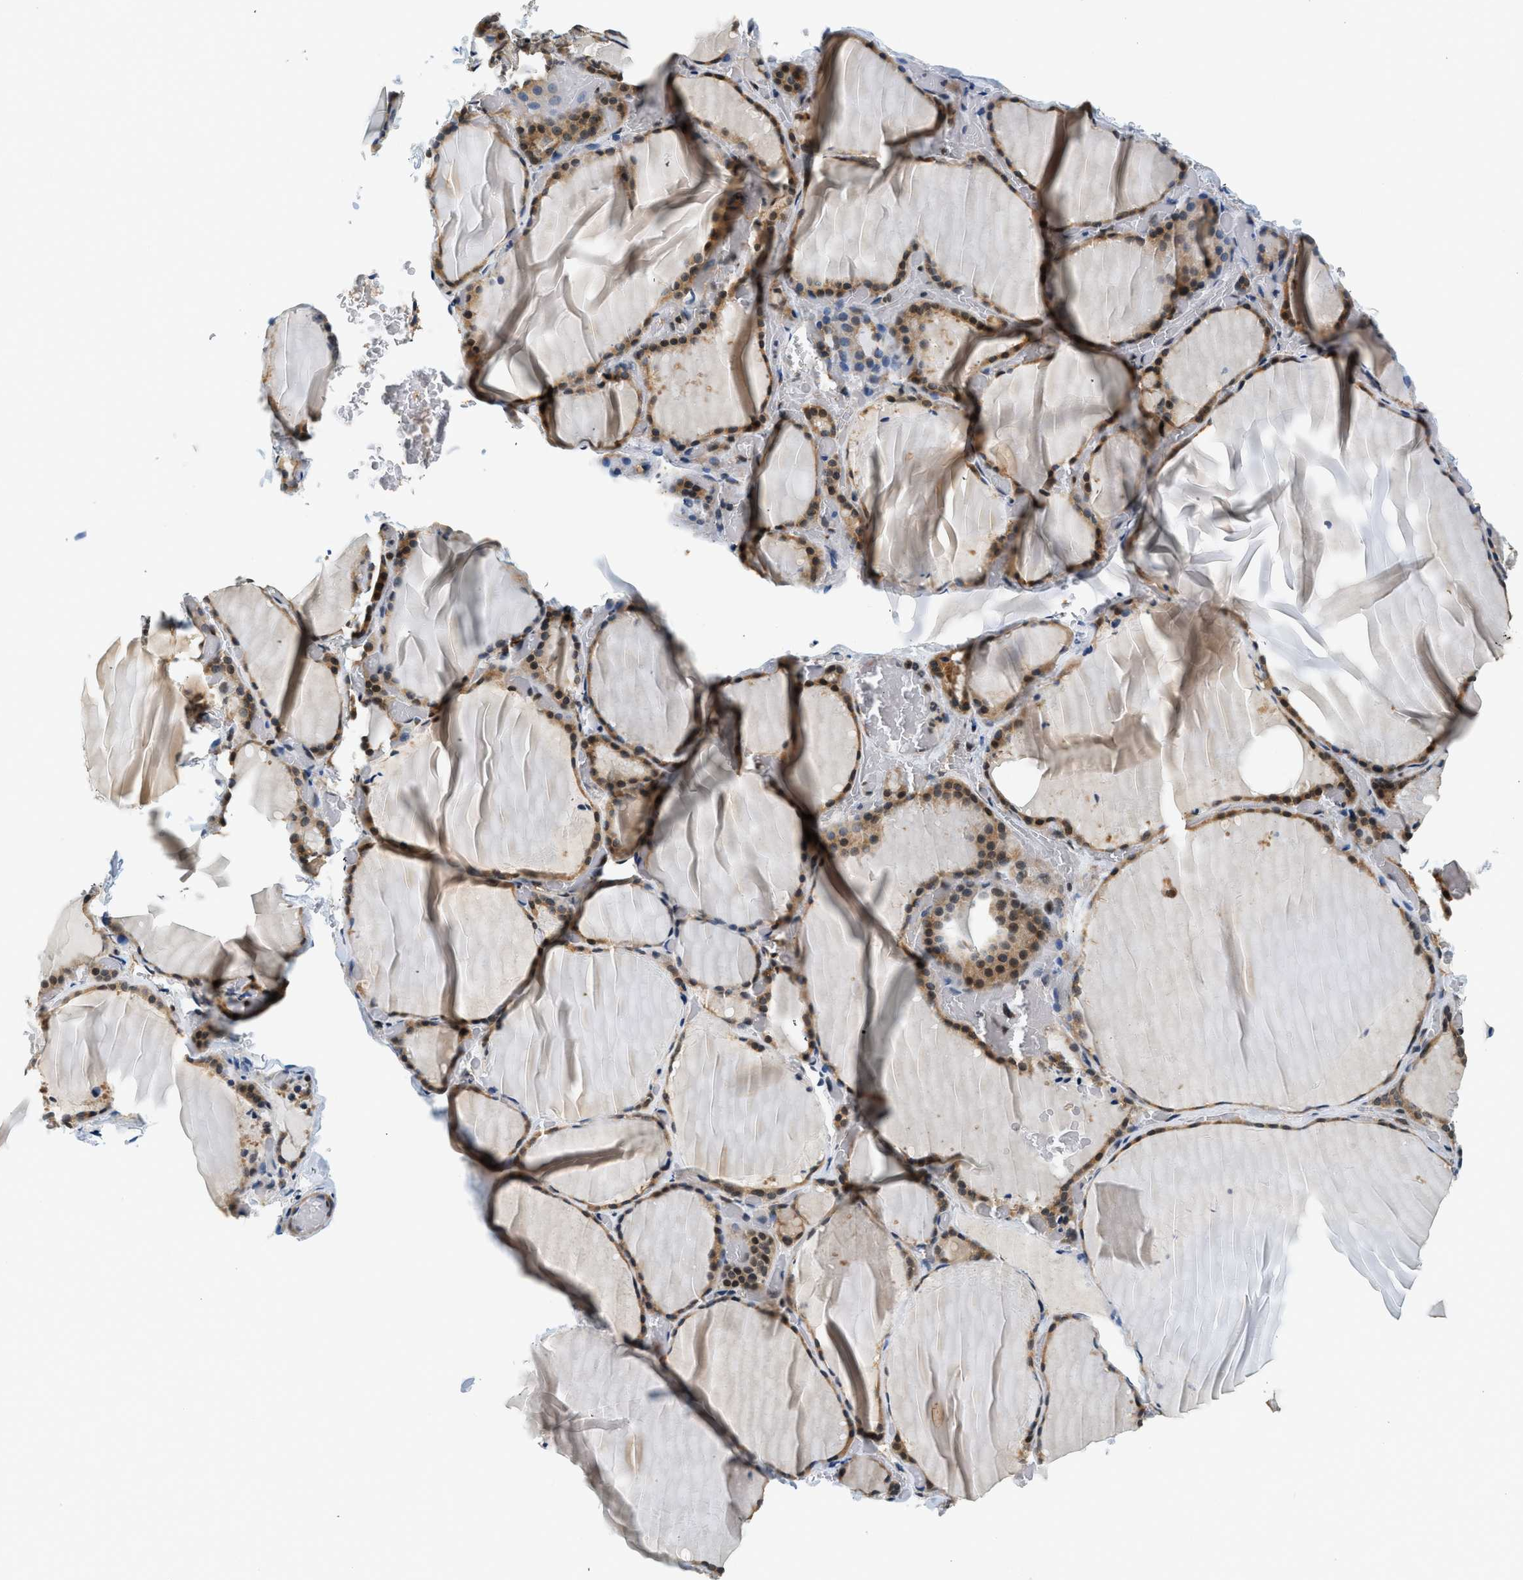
{"staining": {"intensity": "moderate", "quantity": ">75%", "location": "cytoplasmic/membranous"}, "tissue": "thyroid gland", "cell_type": "Glandular cells", "image_type": "normal", "snomed": [{"axis": "morphology", "description": "Normal tissue, NOS"}, {"axis": "topography", "description": "Thyroid gland"}], "caption": "DAB (3,3'-diaminobenzidine) immunohistochemical staining of benign human thyroid gland exhibits moderate cytoplasmic/membranous protein staining in about >75% of glandular cells.", "gene": "PSMD3", "patient": {"sex": "female", "age": 22}}